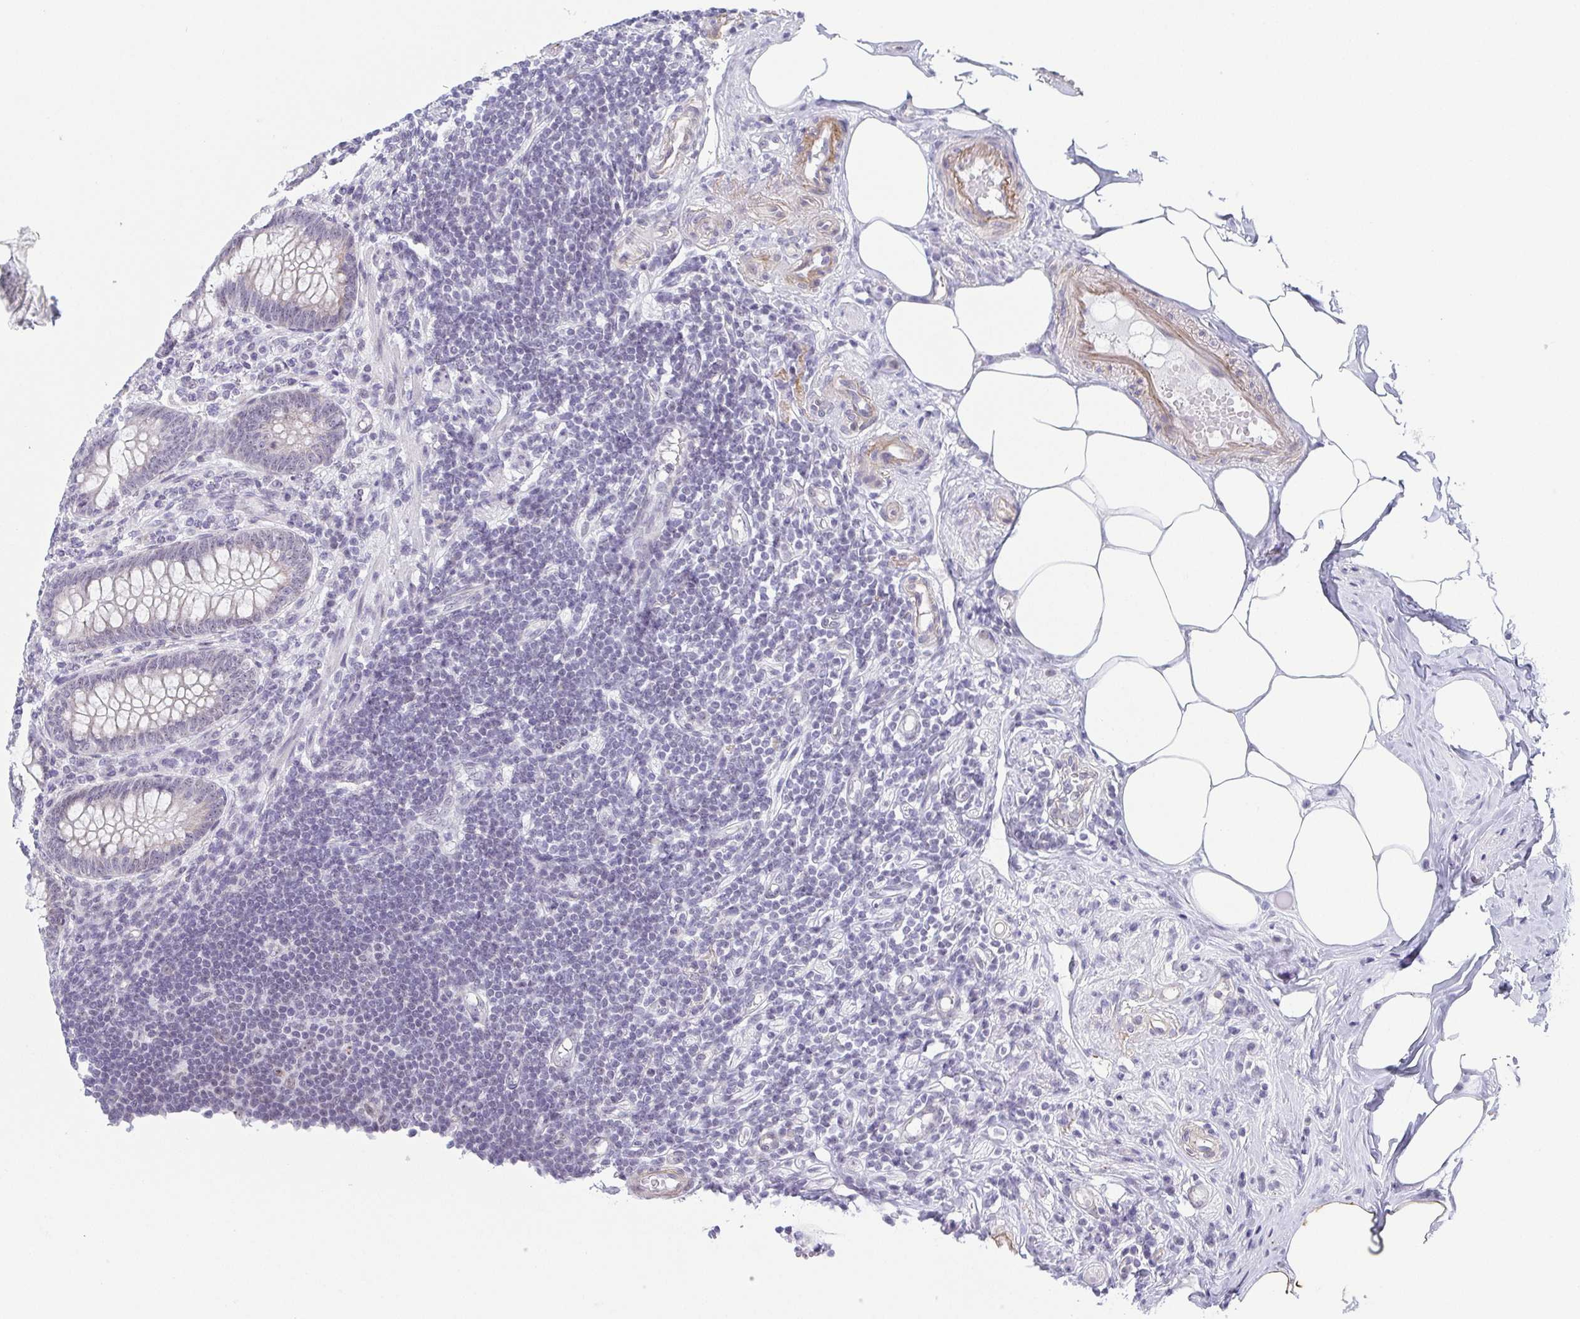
{"staining": {"intensity": "weak", "quantity": "<25%", "location": "nuclear"}, "tissue": "appendix", "cell_type": "Glandular cells", "image_type": "normal", "snomed": [{"axis": "morphology", "description": "Normal tissue, NOS"}, {"axis": "topography", "description": "Appendix"}], "caption": "Immunohistochemistry of unremarkable appendix shows no positivity in glandular cells. (Brightfield microscopy of DAB (3,3'-diaminobenzidine) immunohistochemistry (IHC) at high magnification).", "gene": "EXOSC7", "patient": {"sex": "female", "age": 57}}